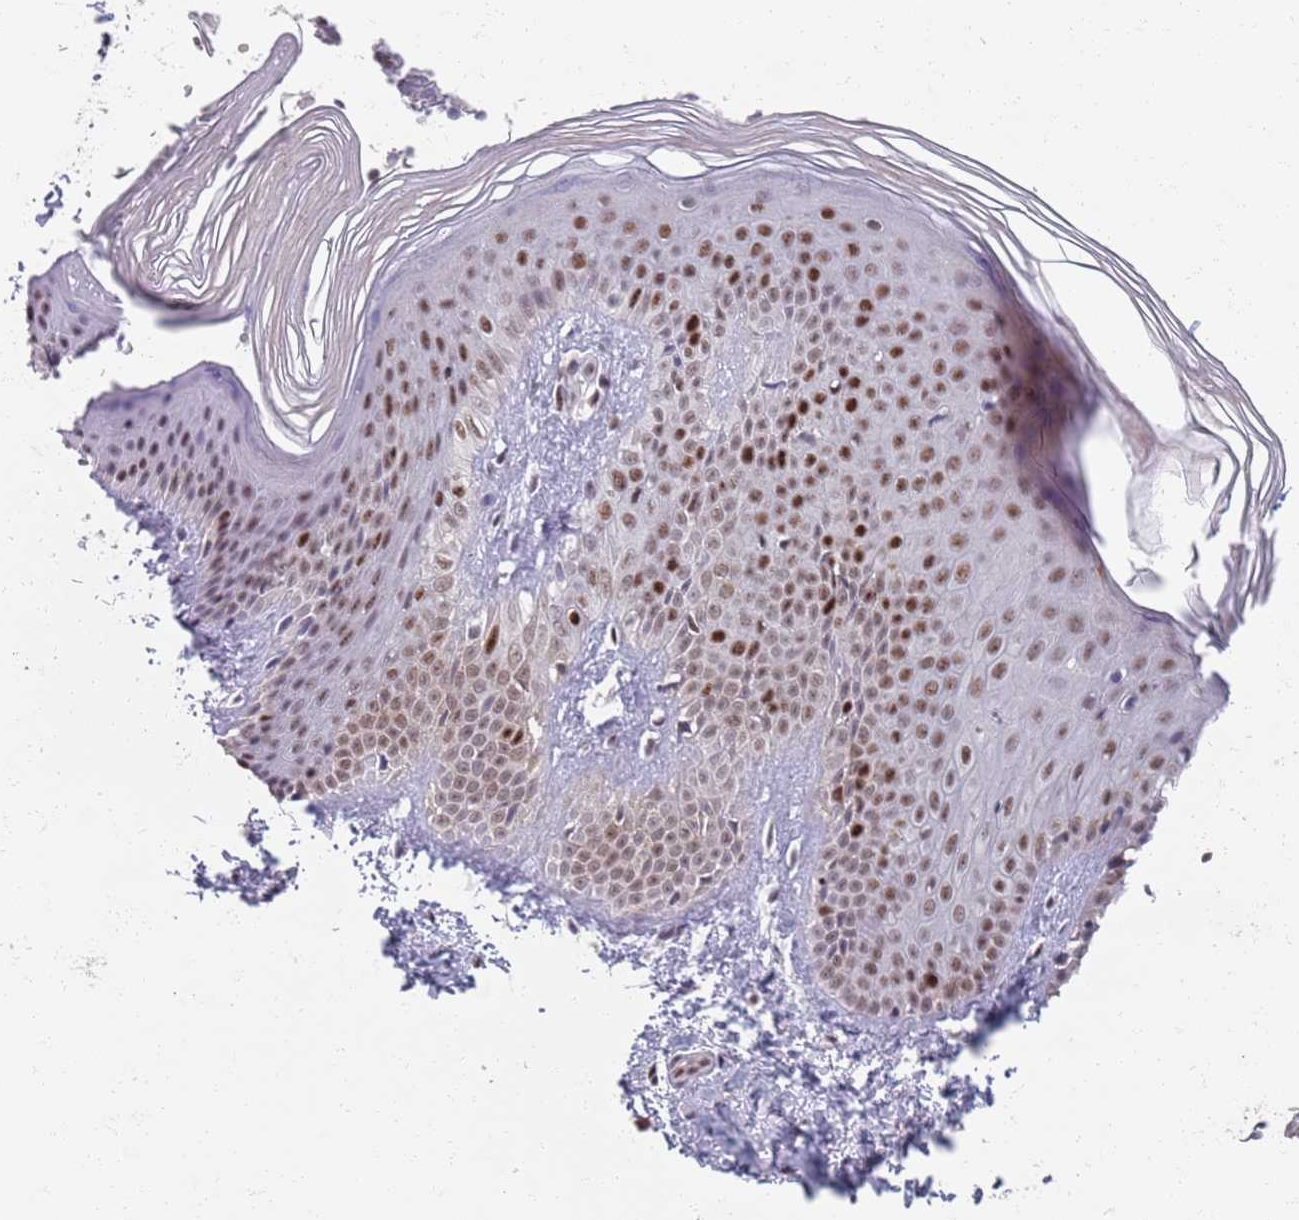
{"staining": {"intensity": "moderate", "quantity": "25%-75%", "location": "nuclear"}, "tissue": "skin", "cell_type": "Epidermal cells", "image_type": "normal", "snomed": [{"axis": "morphology", "description": "Normal tissue, NOS"}, {"axis": "morphology", "description": "Inflammation, NOS"}, {"axis": "topography", "description": "Soft tissue"}, {"axis": "topography", "description": "Anal"}], "caption": "Protein positivity by immunohistochemistry (IHC) demonstrates moderate nuclear positivity in about 25%-75% of epidermal cells in normal skin.", "gene": "SAMD1", "patient": {"sex": "female", "age": 15}}